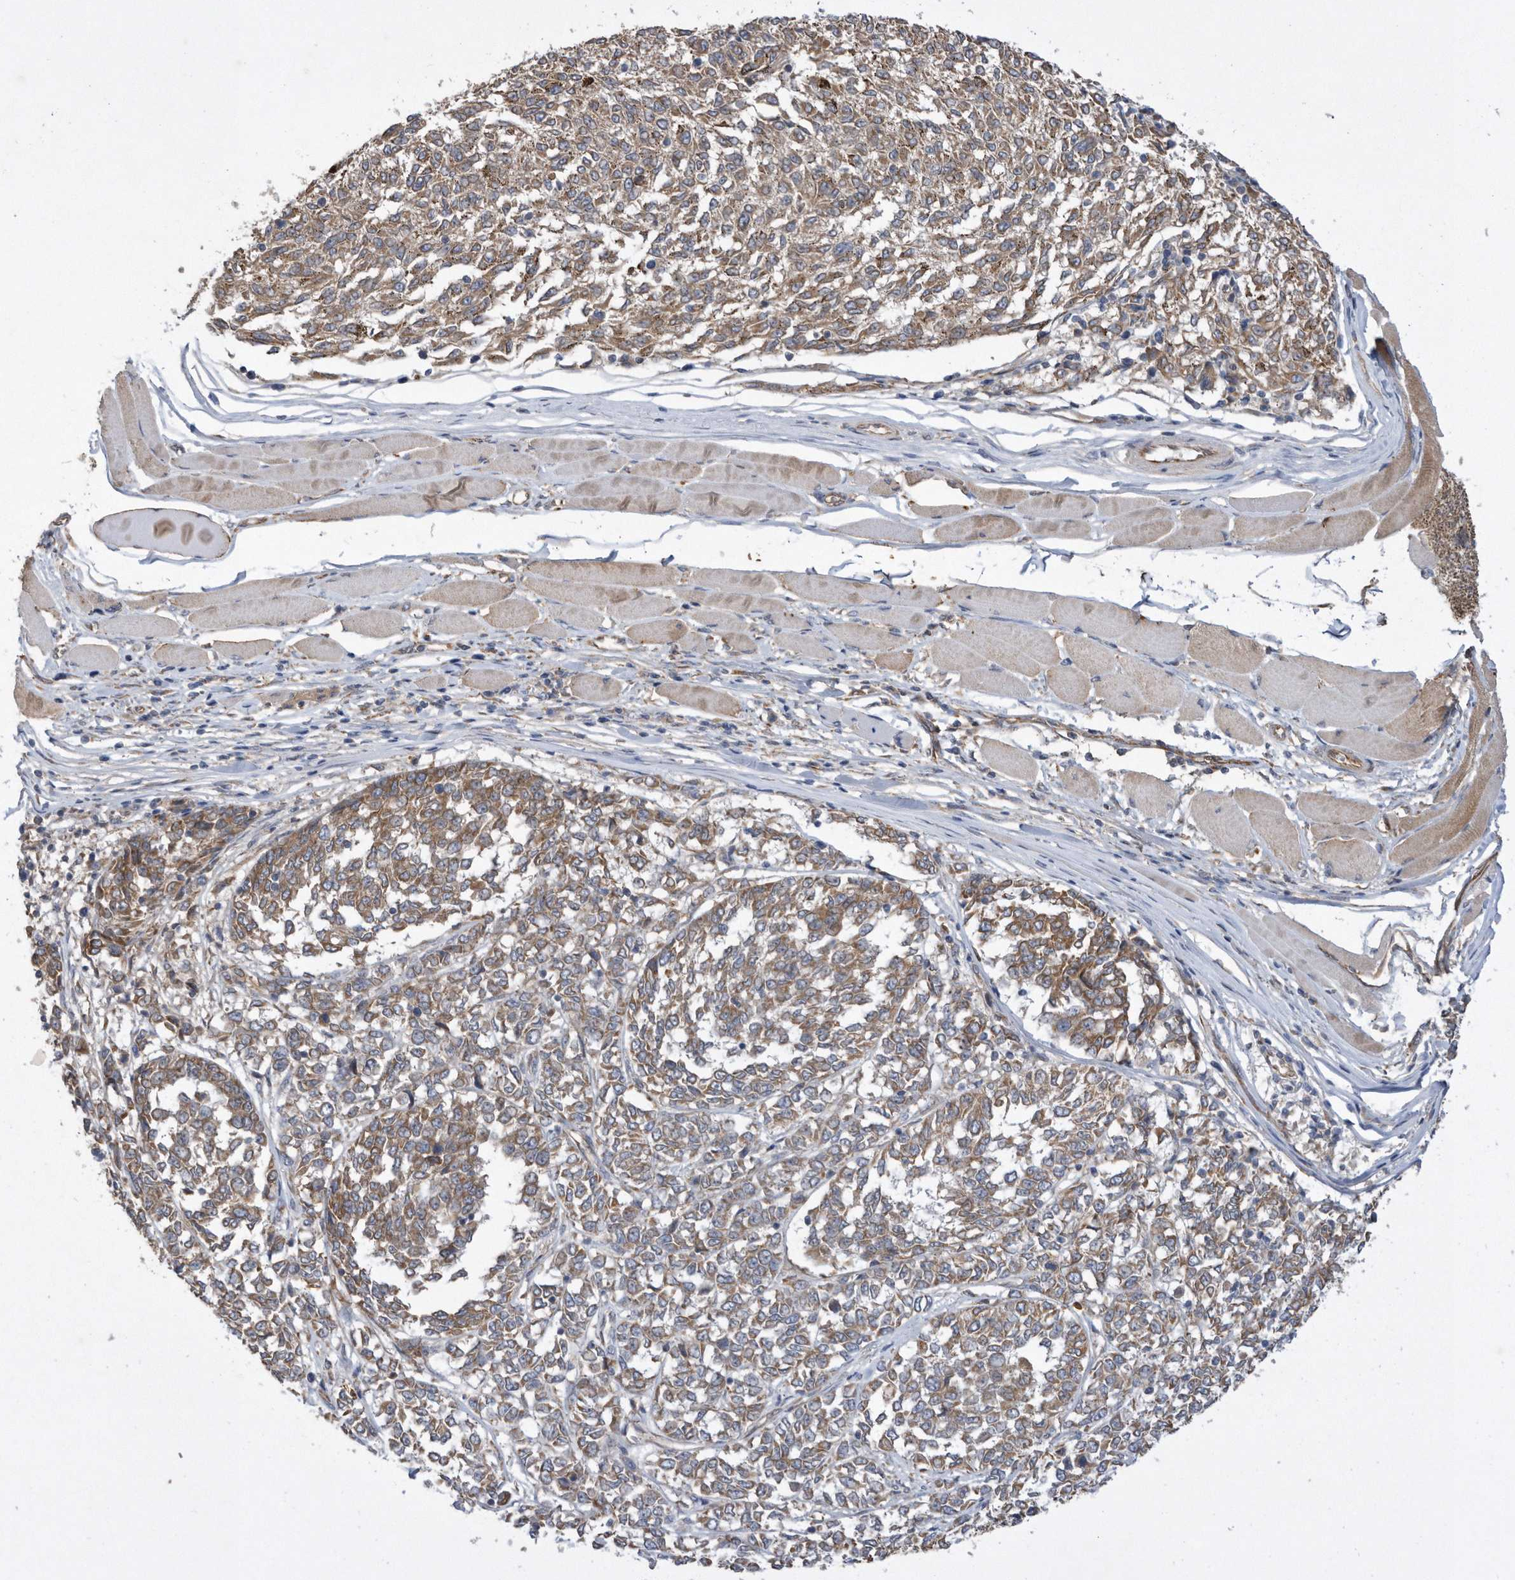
{"staining": {"intensity": "moderate", "quantity": "25%-75%", "location": "cytoplasmic/membranous"}, "tissue": "melanoma", "cell_type": "Tumor cells", "image_type": "cancer", "snomed": [{"axis": "morphology", "description": "Malignant melanoma, NOS"}, {"axis": "topography", "description": "Skin"}], "caption": "The histopathology image shows staining of melanoma, revealing moderate cytoplasmic/membranous protein staining (brown color) within tumor cells.", "gene": "PON2", "patient": {"sex": "female", "age": 72}}